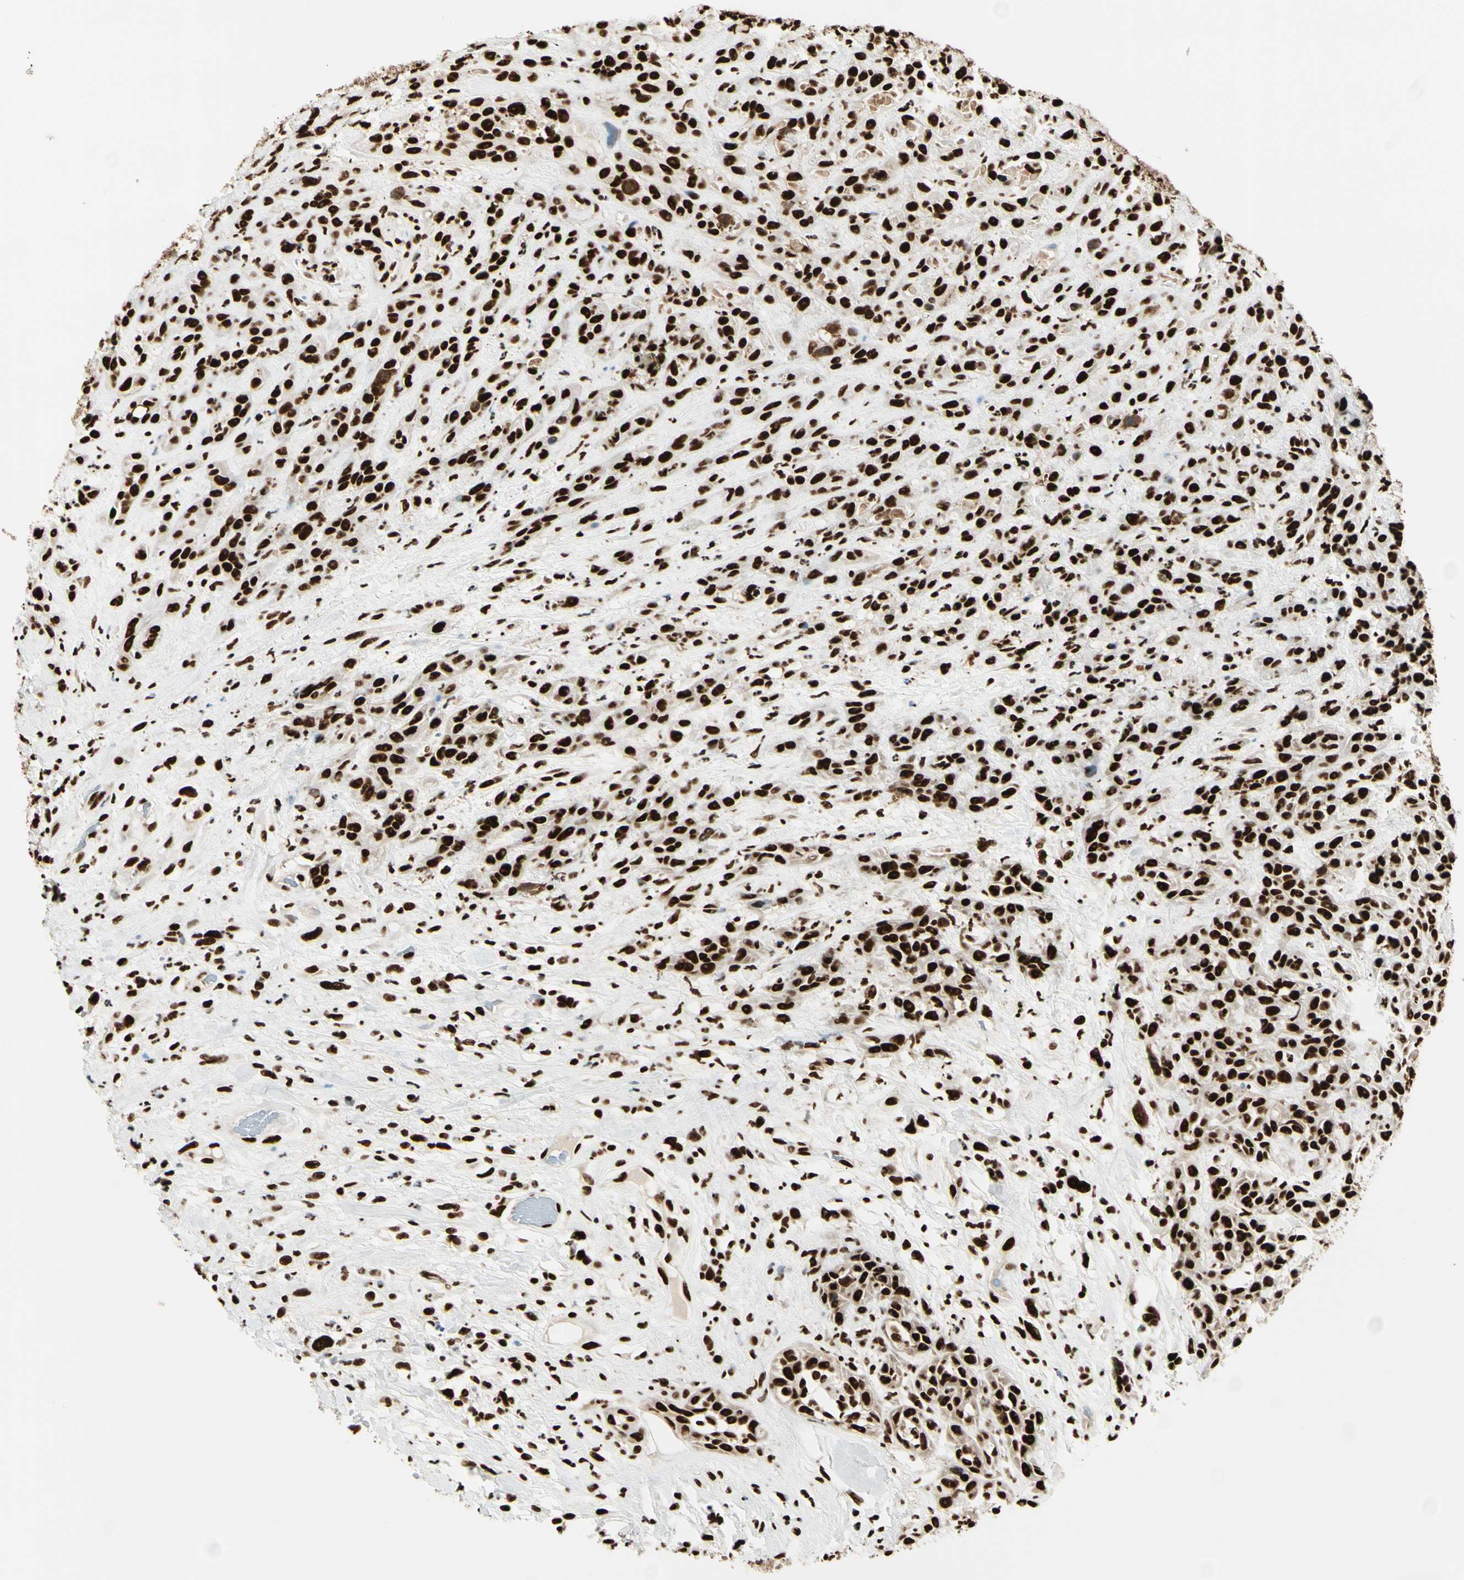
{"staining": {"intensity": "strong", "quantity": ">75%", "location": "nuclear"}, "tissue": "head and neck cancer", "cell_type": "Tumor cells", "image_type": "cancer", "snomed": [{"axis": "morphology", "description": "Normal tissue, NOS"}, {"axis": "morphology", "description": "Squamous cell carcinoma, NOS"}, {"axis": "topography", "description": "Cartilage tissue"}, {"axis": "topography", "description": "Head-Neck"}], "caption": "A photomicrograph showing strong nuclear positivity in about >75% of tumor cells in head and neck squamous cell carcinoma, as visualized by brown immunohistochemical staining.", "gene": "CCAR1", "patient": {"sex": "male", "age": 62}}